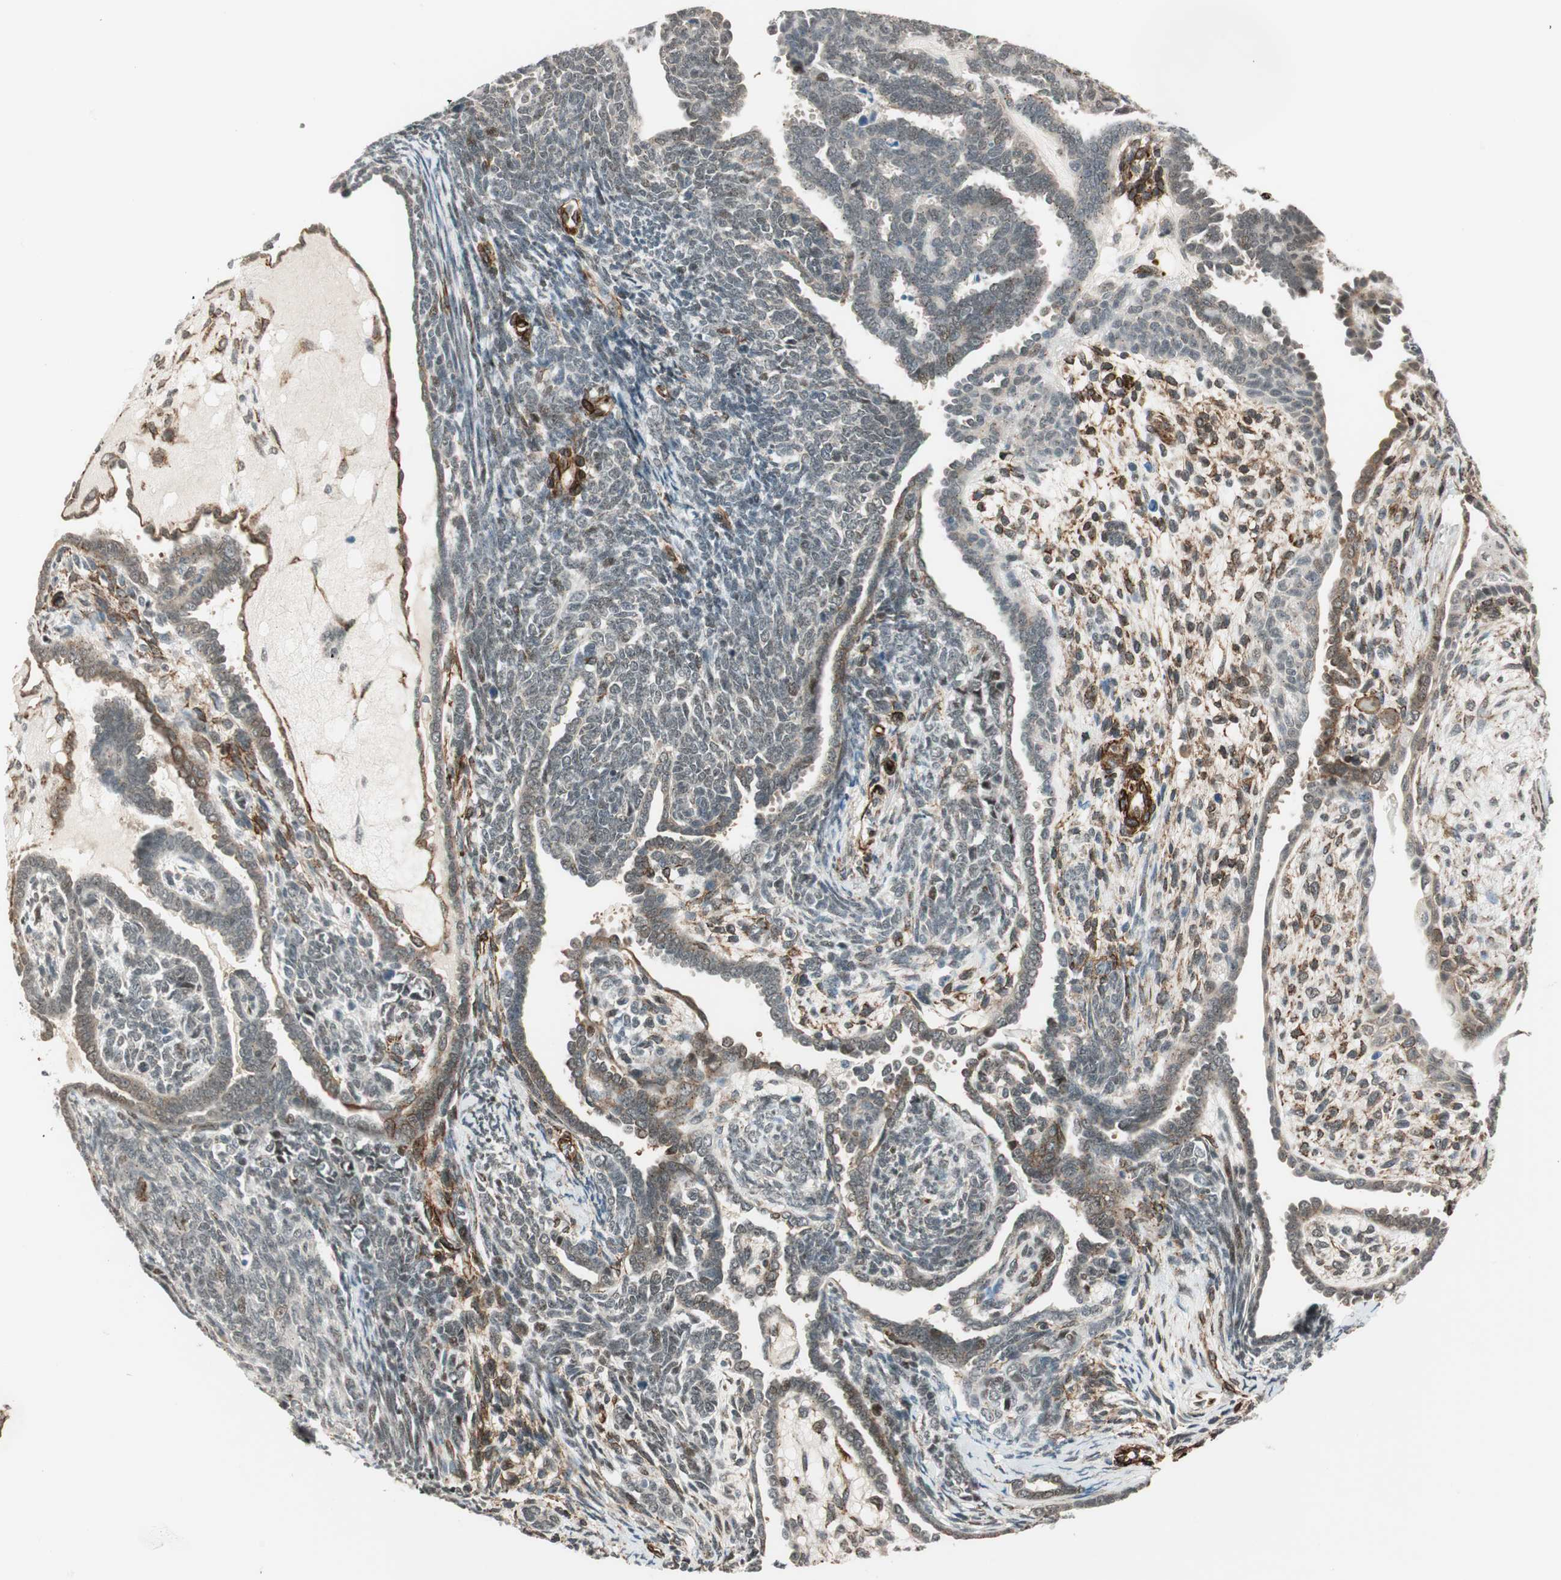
{"staining": {"intensity": "weak", "quantity": "<25%", "location": "cytoplasmic/membranous"}, "tissue": "endometrial cancer", "cell_type": "Tumor cells", "image_type": "cancer", "snomed": [{"axis": "morphology", "description": "Neoplasm, malignant, NOS"}, {"axis": "topography", "description": "Endometrium"}], "caption": "Neoplasm (malignant) (endometrial) stained for a protein using immunohistochemistry demonstrates no positivity tumor cells.", "gene": "CDK19", "patient": {"sex": "female", "age": 74}}